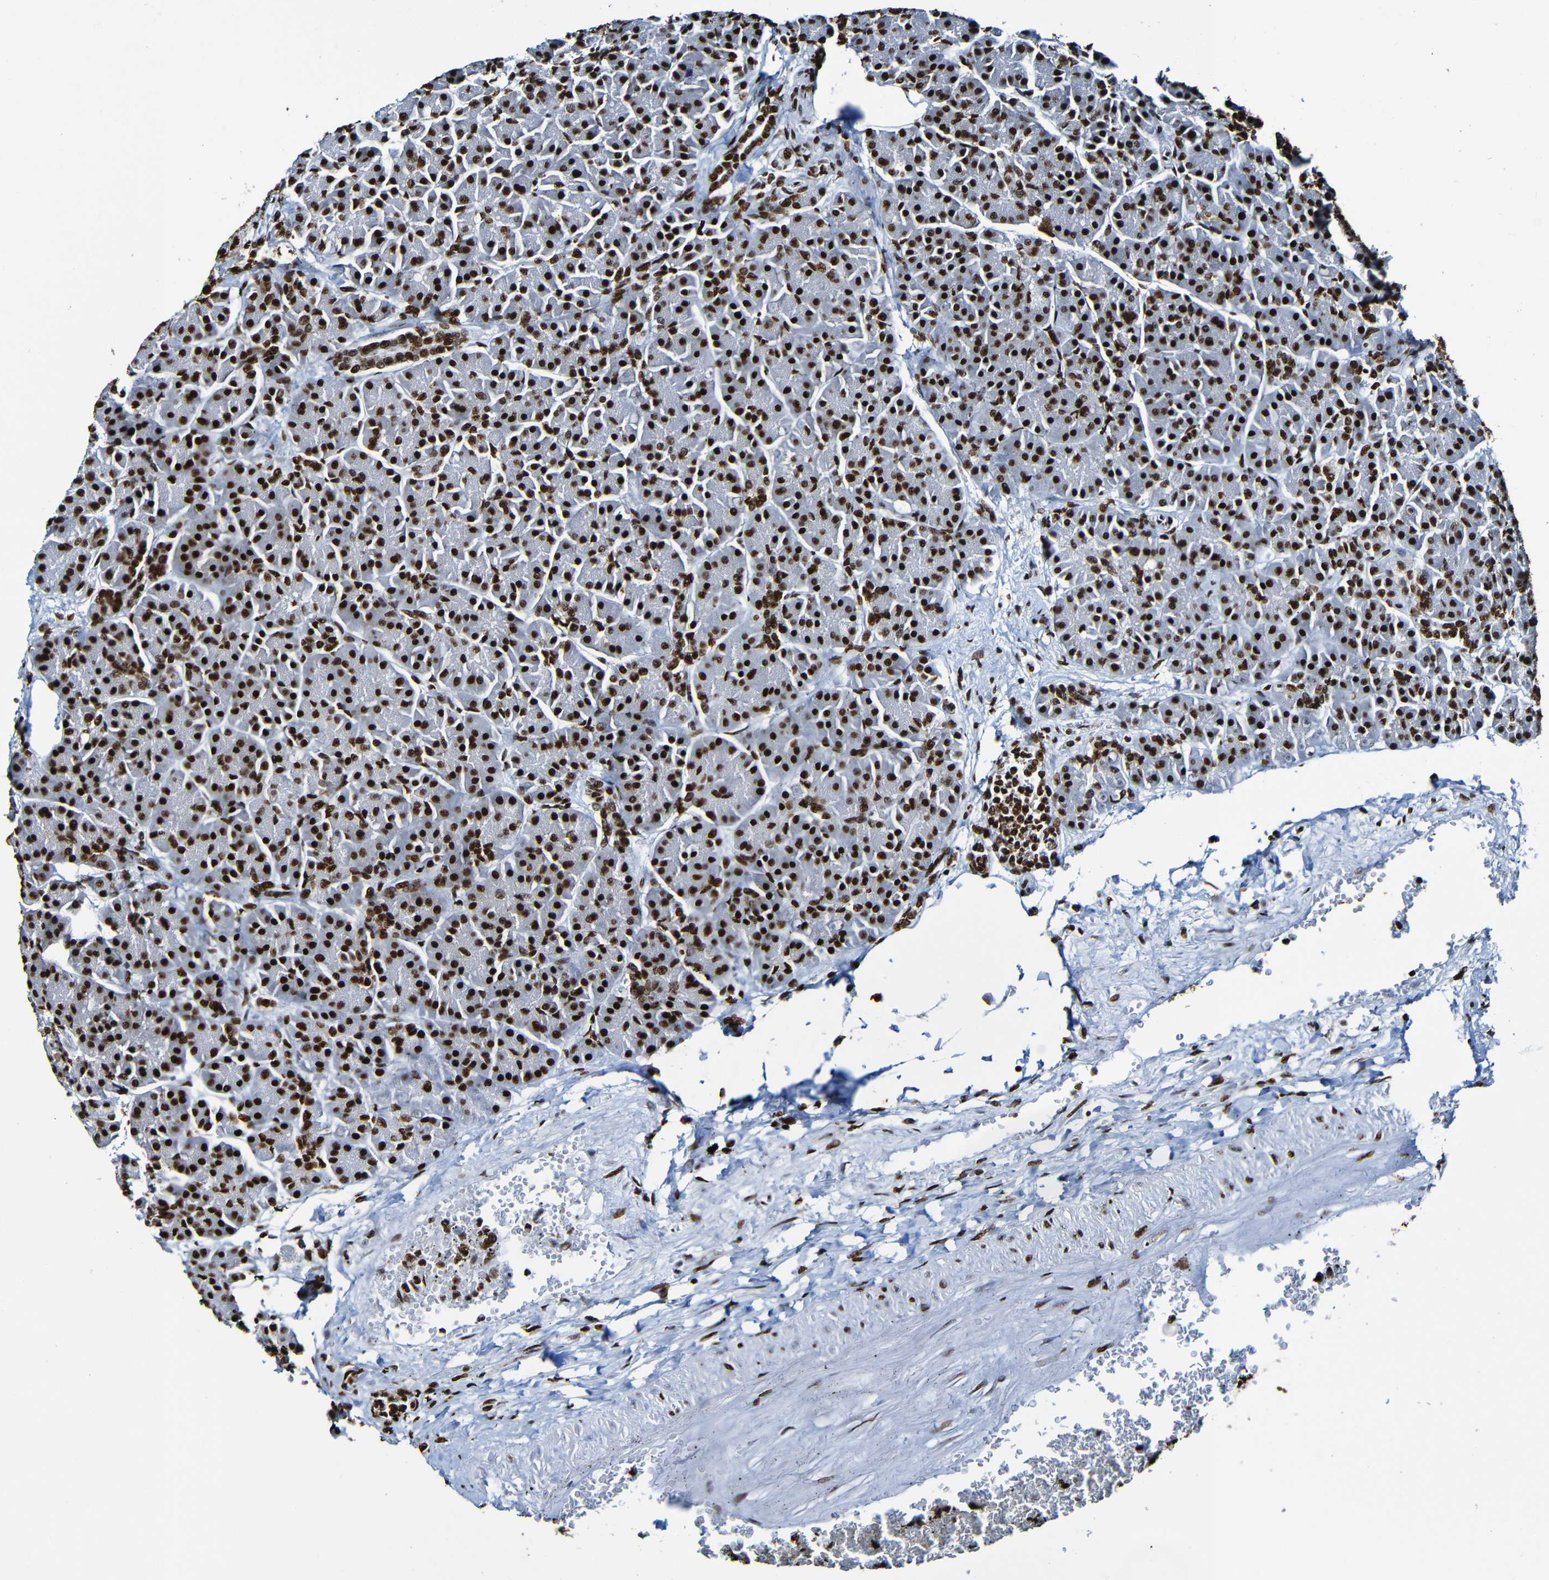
{"staining": {"intensity": "strong", "quantity": ">75%", "location": "nuclear"}, "tissue": "pancreas", "cell_type": "Exocrine glandular cells", "image_type": "normal", "snomed": [{"axis": "morphology", "description": "Normal tissue, NOS"}, {"axis": "topography", "description": "Pancreas"}], "caption": "Exocrine glandular cells exhibit high levels of strong nuclear expression in about >75% of cells in normal pancreas. (DAB IHC with brightfield microscopy, high magnification).", "gene": "SRSF3", "patient": {"sex": "female", "age": 70}}